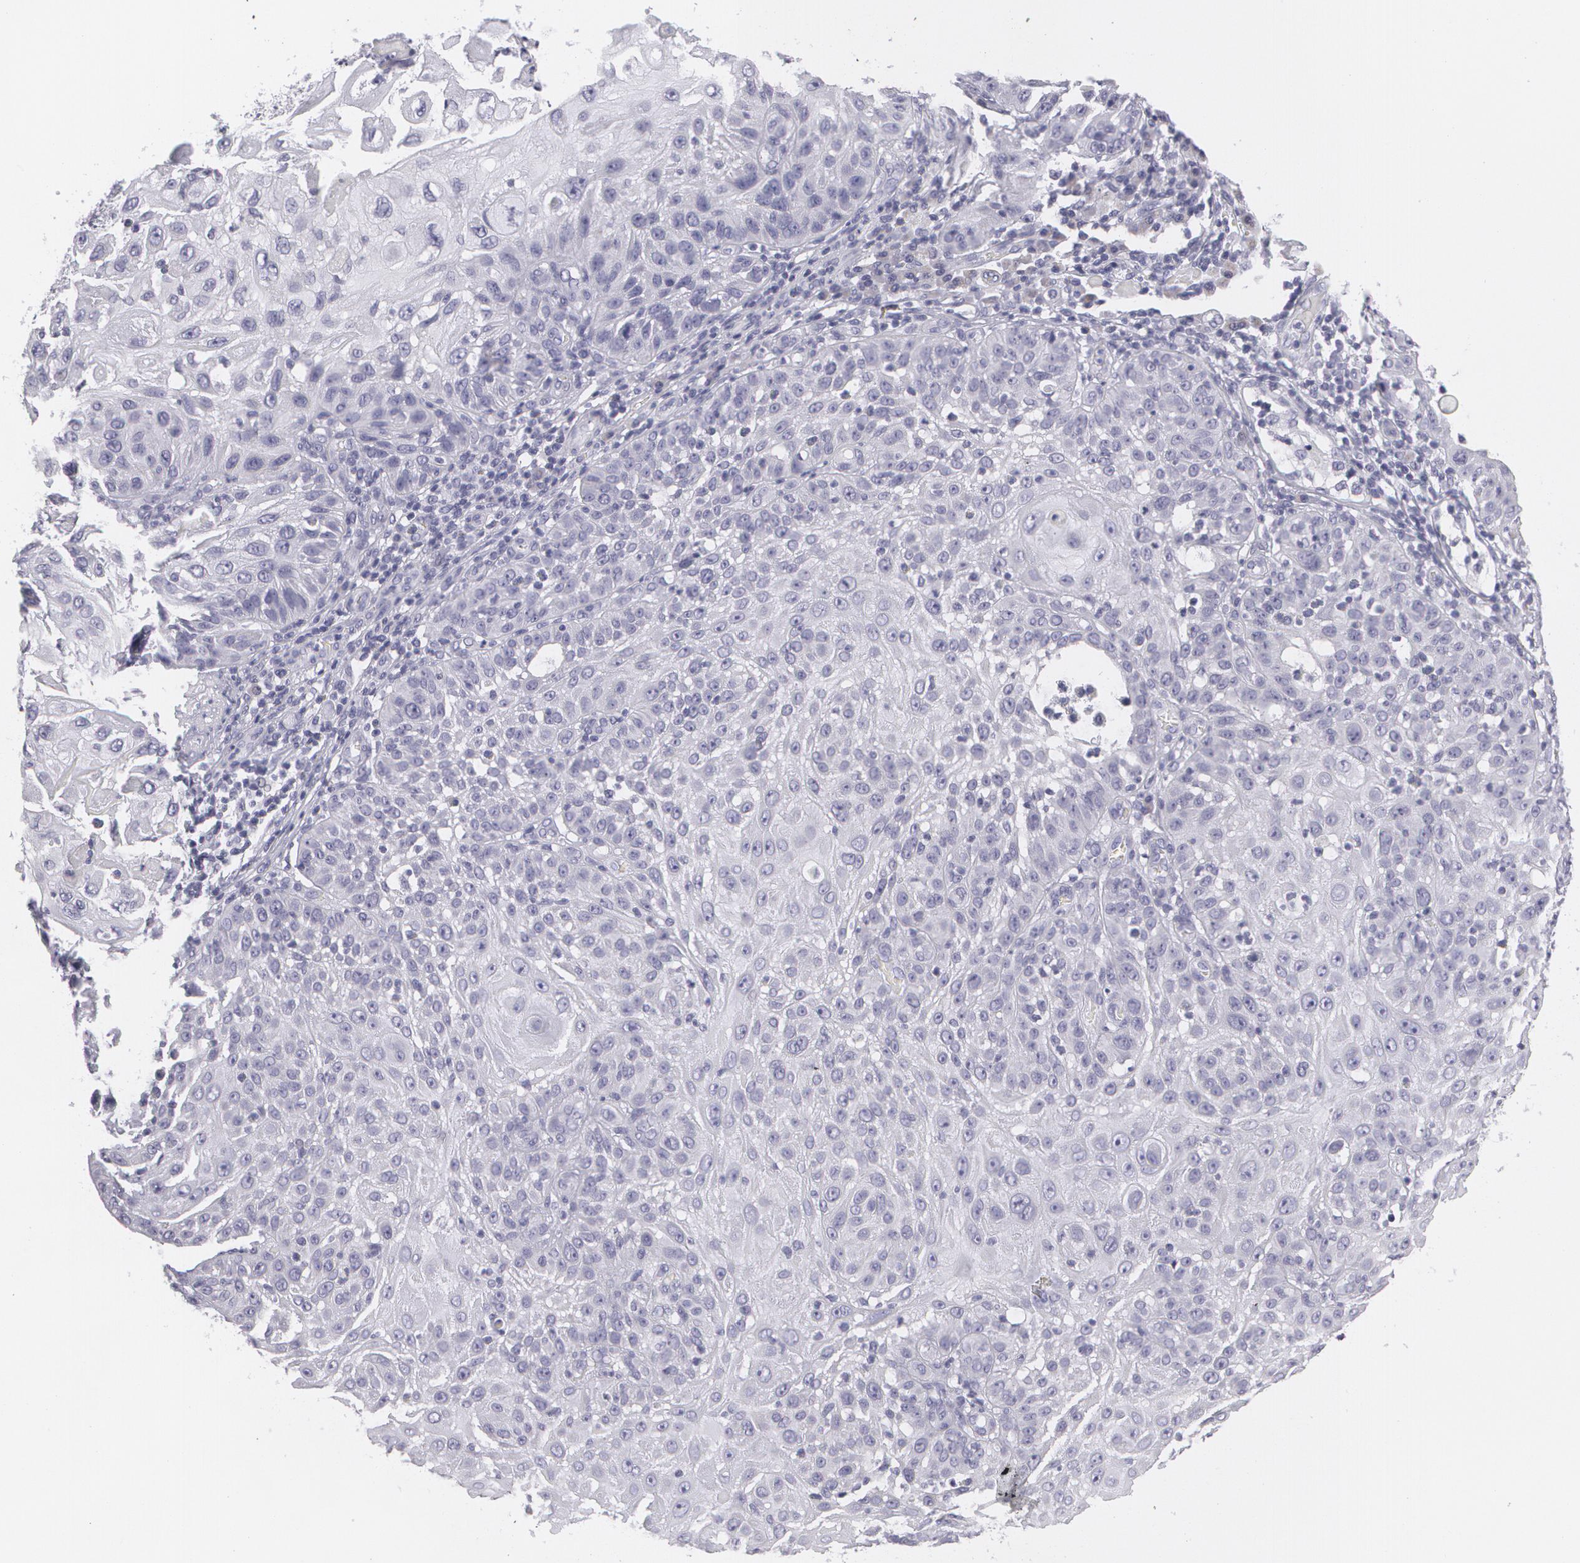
{"staining": {"intensity": "negative", "quantity": "none", "location": "none"}, "tissue": "skin cancer", "cell_type": "Tumor cells", "image_type": "cancer", "snomed": [{"axis": "morphology", "description": "Squamous cell carcinoma, NOS"}, {"axis": "topography", "description": "Skin"}], "caption": "Tumor cells are negative for protein expression in human squamous cell carcinoma (skin). The staining was performed using DAB (3,3'-diaminobenzidine) to visualize the protein expression in brown, while the nuclei were stained in blue with hematoxylin (Magnification: 20x).", "gene": "MBNL3", "patient": {"sex": "female", "age": 89}}